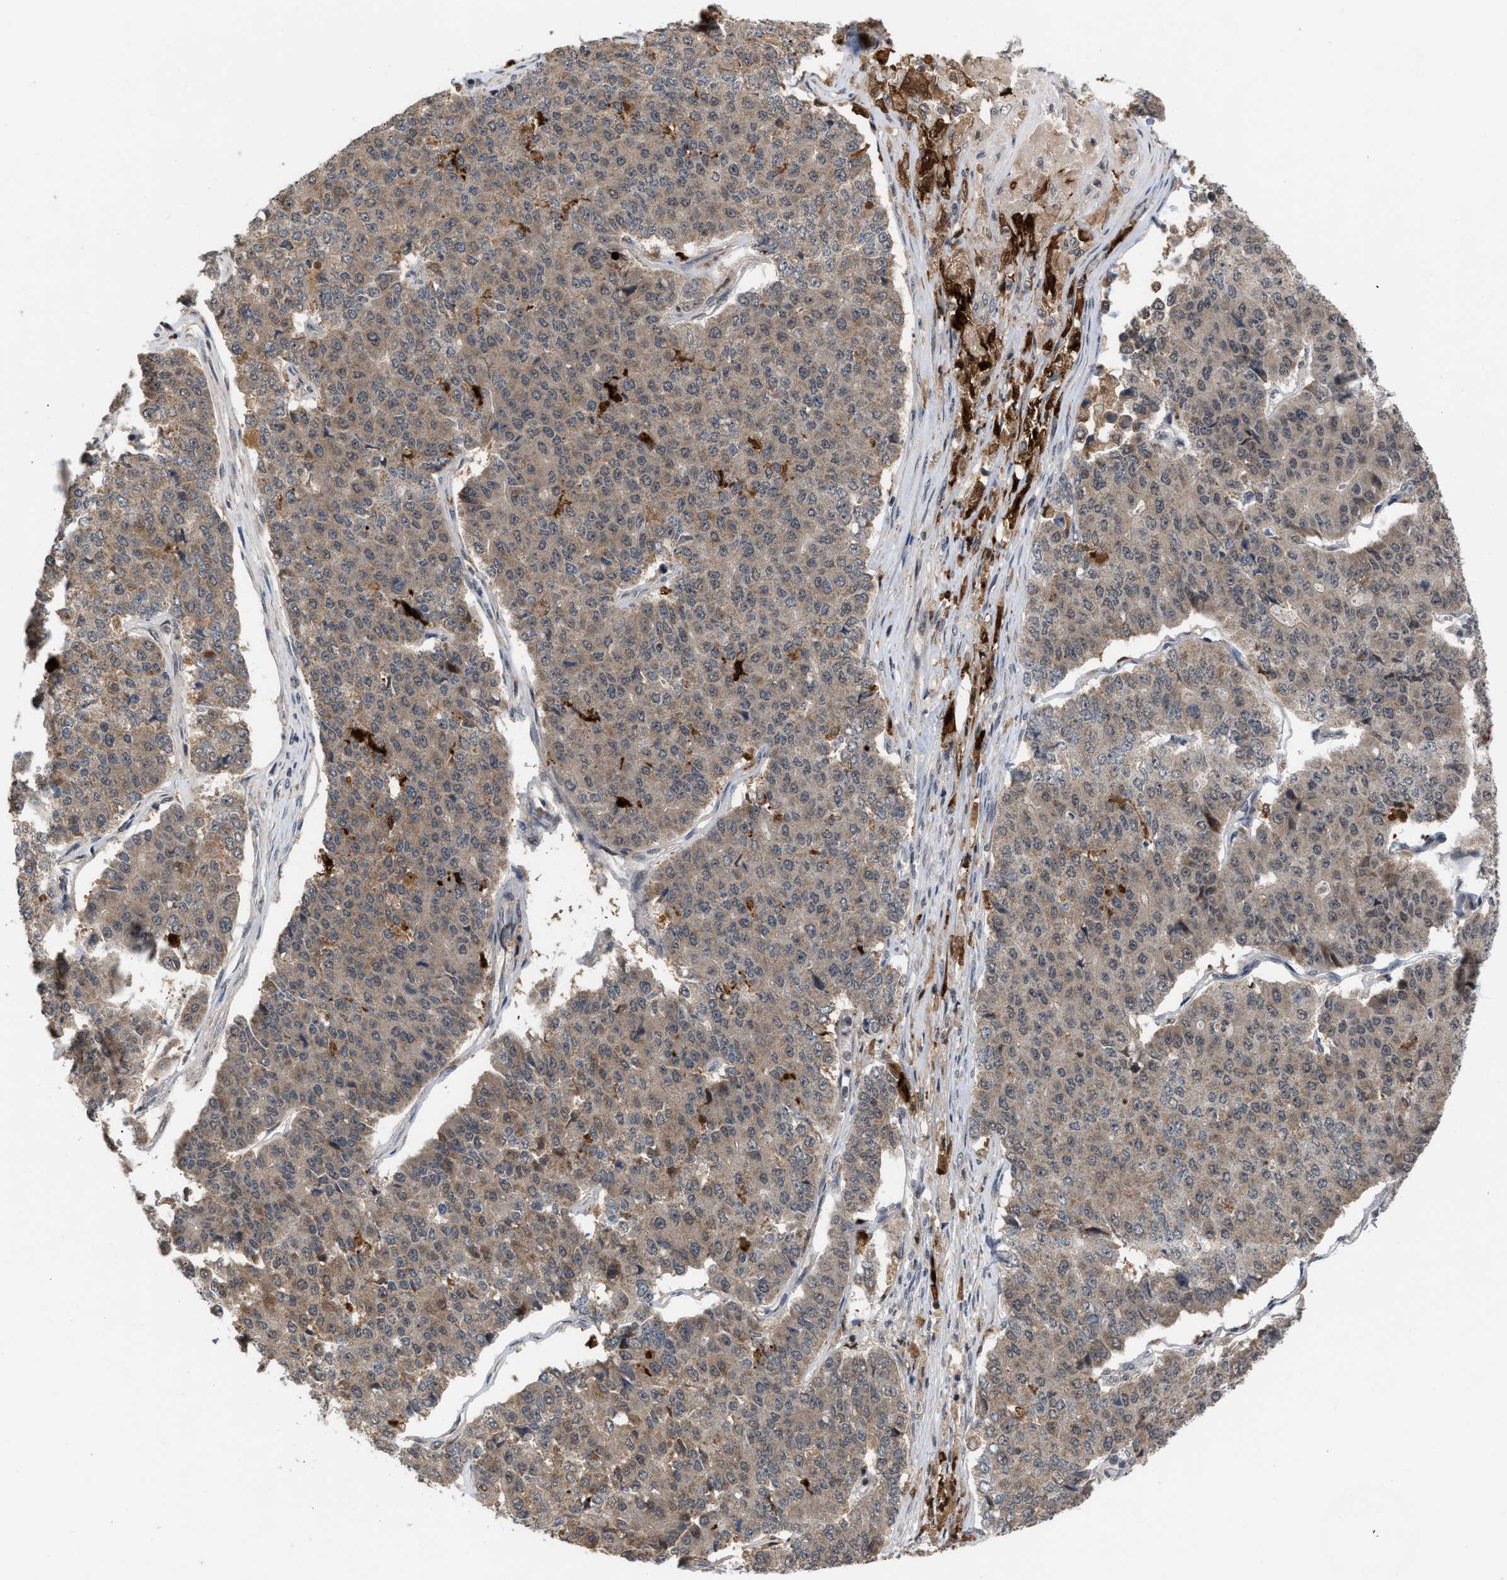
{"staining": {"intensity": "weak", "quantity": ">75%", "location": "cytoplasmic/membranous"}, "tissue": "pancreatic cancer", "cell_type": "Tumor cells", "image_type": "cancer", "snomed": [{"axis": "morphology", "description": "Adenocarcinoma, NOS"}, {"axis": "topography", "description": "Pancreas"}], "caption": "About >75% of tumor cells in pancreatic cancer exhibit weak cytoplasmic/membranous protein staining as visualized by brown immunohistochemical staining.", "gene": "C9orf78", "patient": {"sex": "male", "age": 50}}